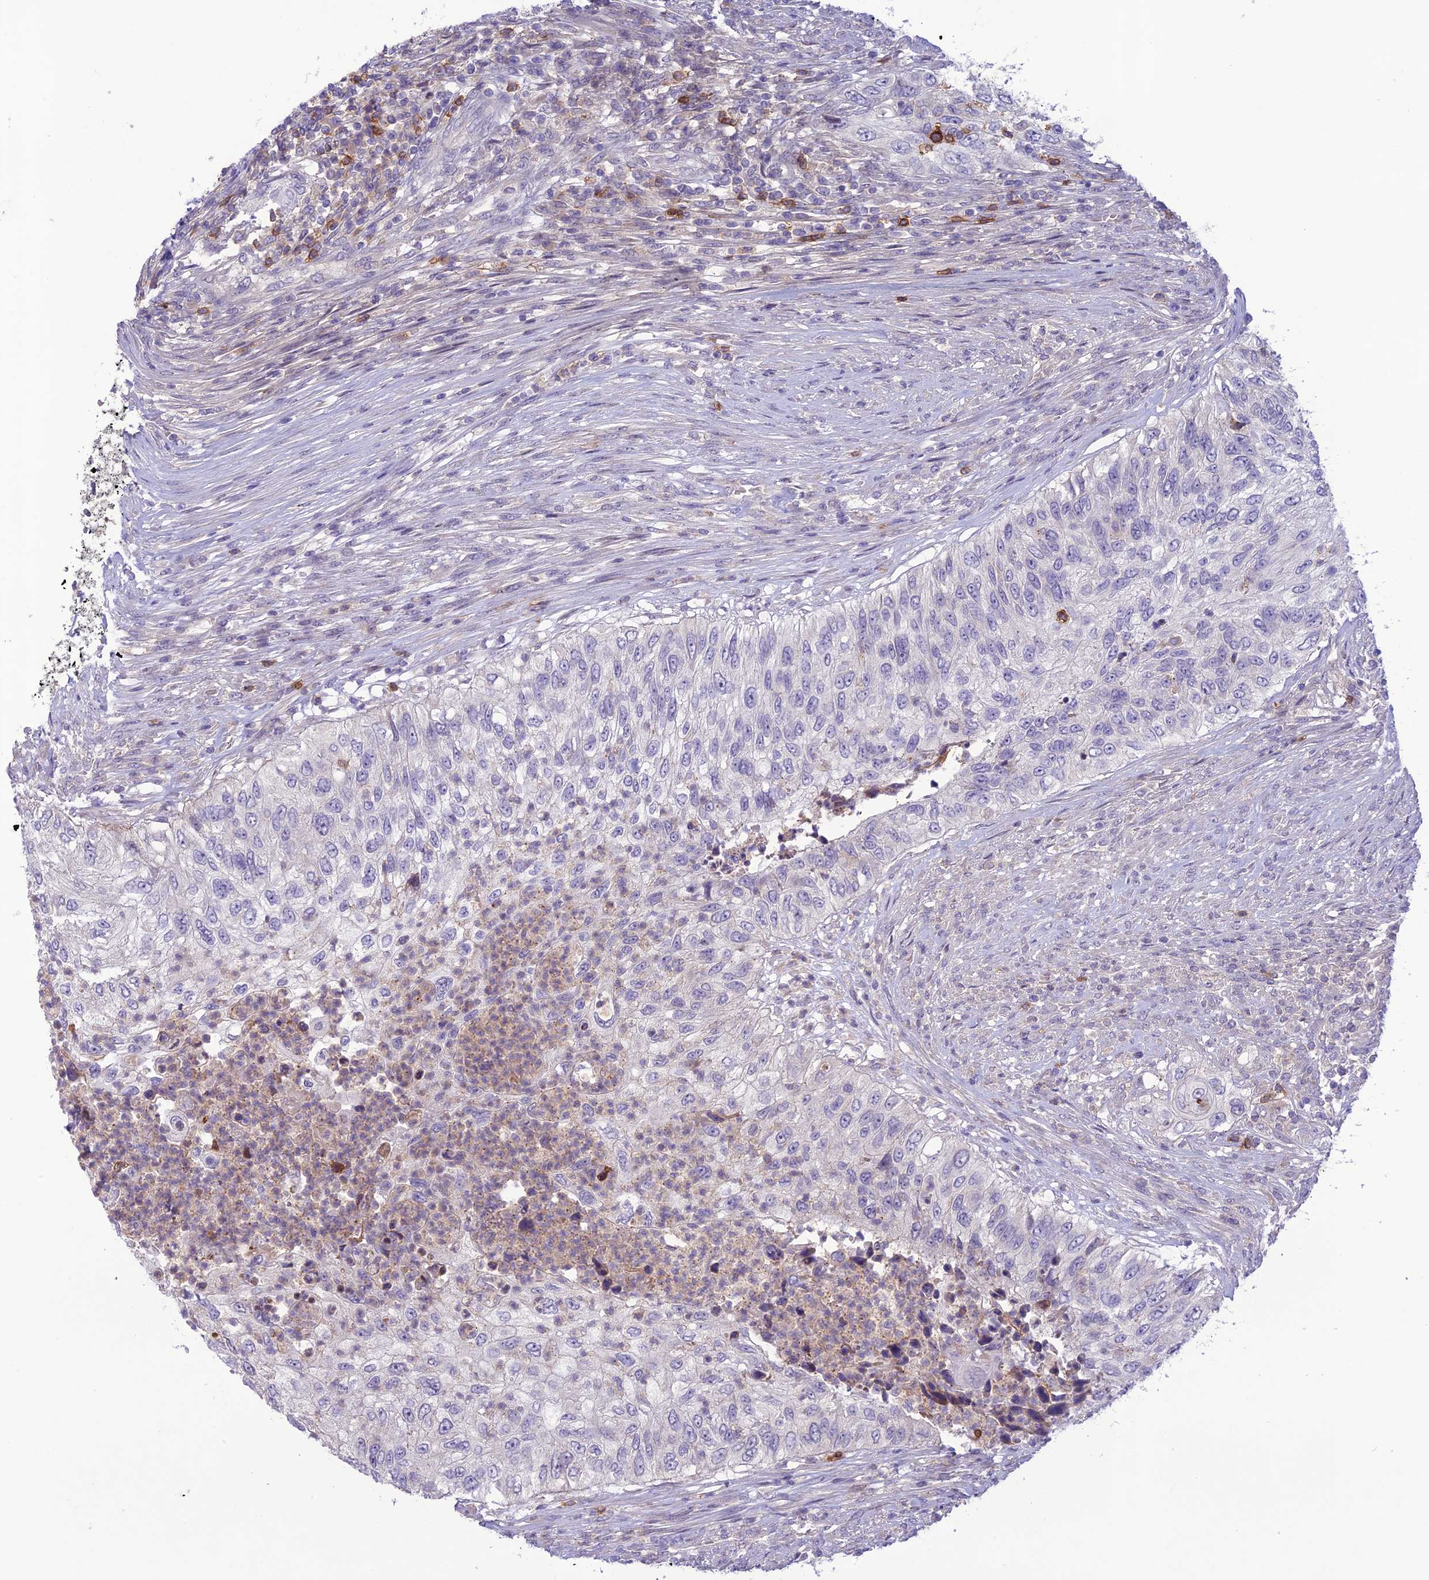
{"staining": {"intensity": "negative", "quantity": "none", "location": "none"}, "tissue": "urothelial cancer", "cell_type": "Tumor cells", "image_type": "cancer", "snomed": [{"axis": "morphology", "description": "Urothelial carcinoma, High grade"}, {"axis": "topography", "description": "Urinary bladder"}], "caption": "Human urothelial cancer stained for a protein using immunohistochemistry reveals no staining in tumor cells.", "gene": "ITGAE", "patient": {"sex": "female", "age": 60}}